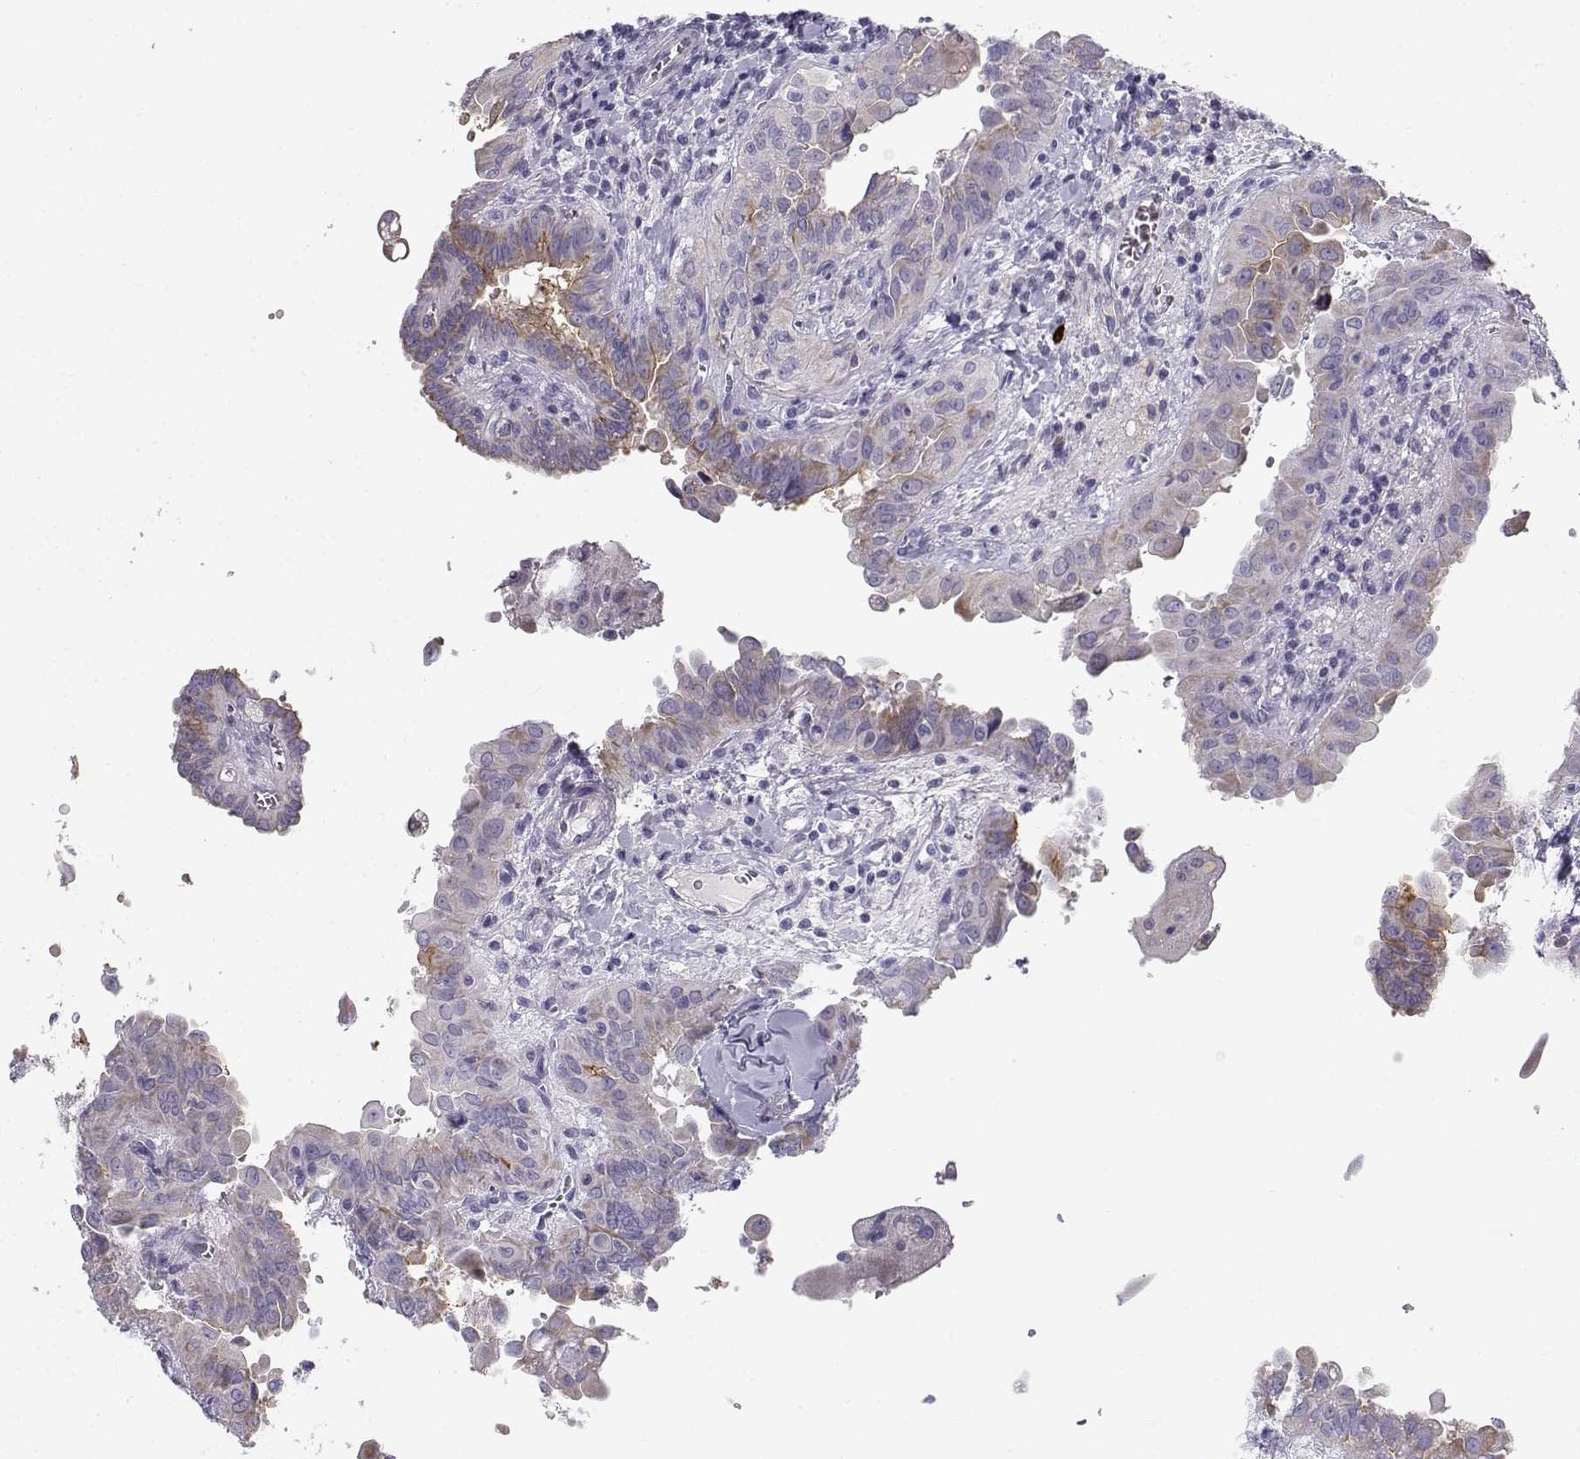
{"staining": {"intensity": "strong", "quantity": "<25%", "location": "cytoplasmic/membranous"}, "tissue": "thyroid cancer", "cell_type": "Tumor cells", "image_type": "cancer", "snomed": [{"axis": "morphology", "description": "Papillary adenocarcinoma, NOS"}, {"axis": "topography", "description": "Thyroid gland"}], "caption": "High-magnification brightfield microscopy of thyroid papillary adenocarcinoma stained with DAB (brown) and counterstained with hematoxylin (blue). tumor cells exhibit strong cytoplasmic/membranous staining is identified in about<25% of cells.", "gene": "CREB3L3", "patient": {"sex": "female", "age": 37}}